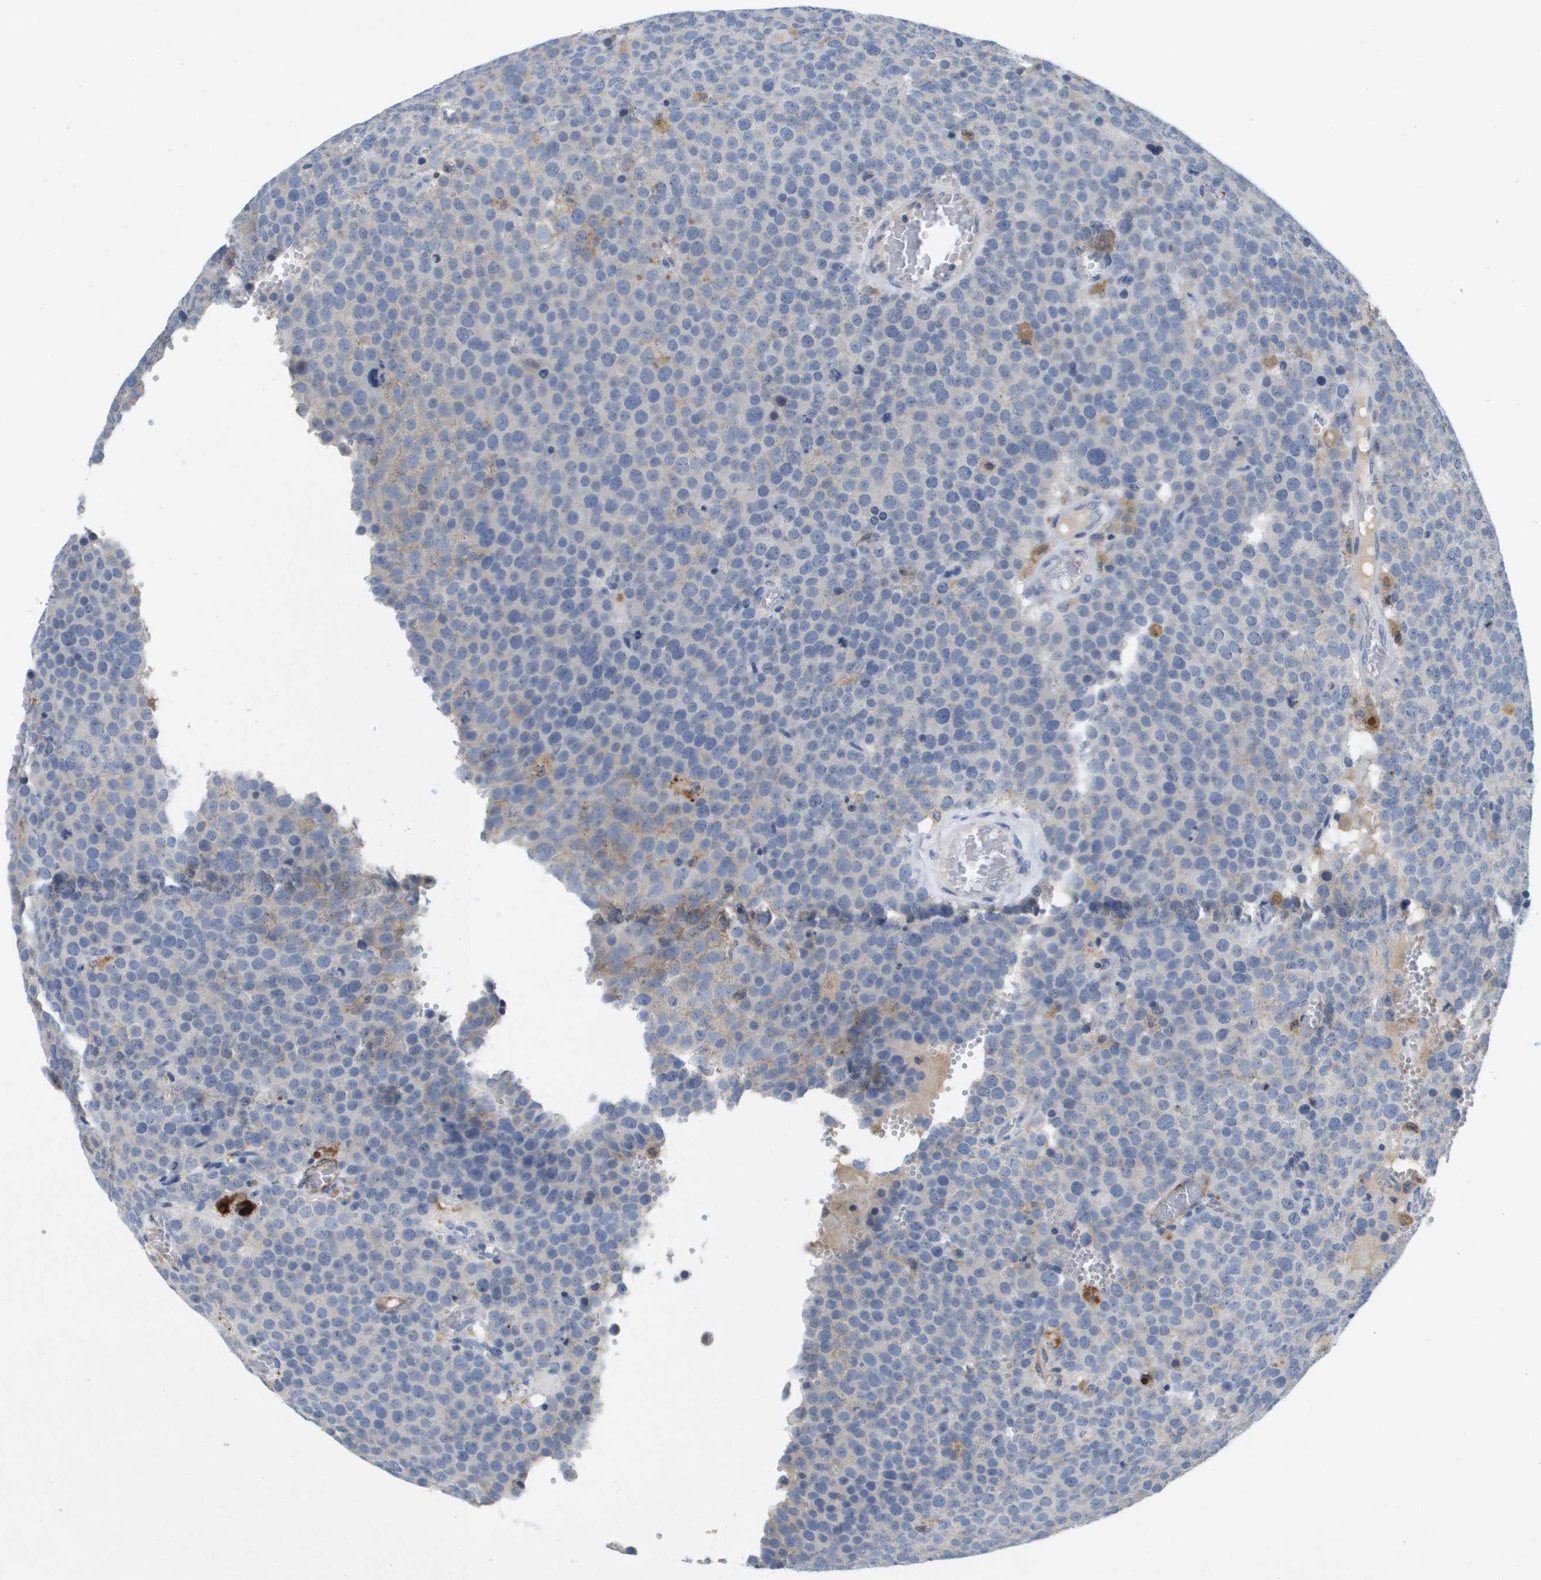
{"staining": {"intensity": "negative", "quantity": "none", "location": "none"}, "tissue": "testis cancer", "cell_type": "Tumor cells", "image_type": "cancer", "snomed": [{"axis": "morphology", "description": "Normal tissue, NOS"}, {"axis": "morphology", "description": "Seminoma, NOS"}, {"axis": "topography", "description": "Testis"}], "caption": "Histopathology image shows no significant protein expression in tumor cells of testis cancer.", "gene": "LIPG", "patient": {"sex": "male", "age": 71}}